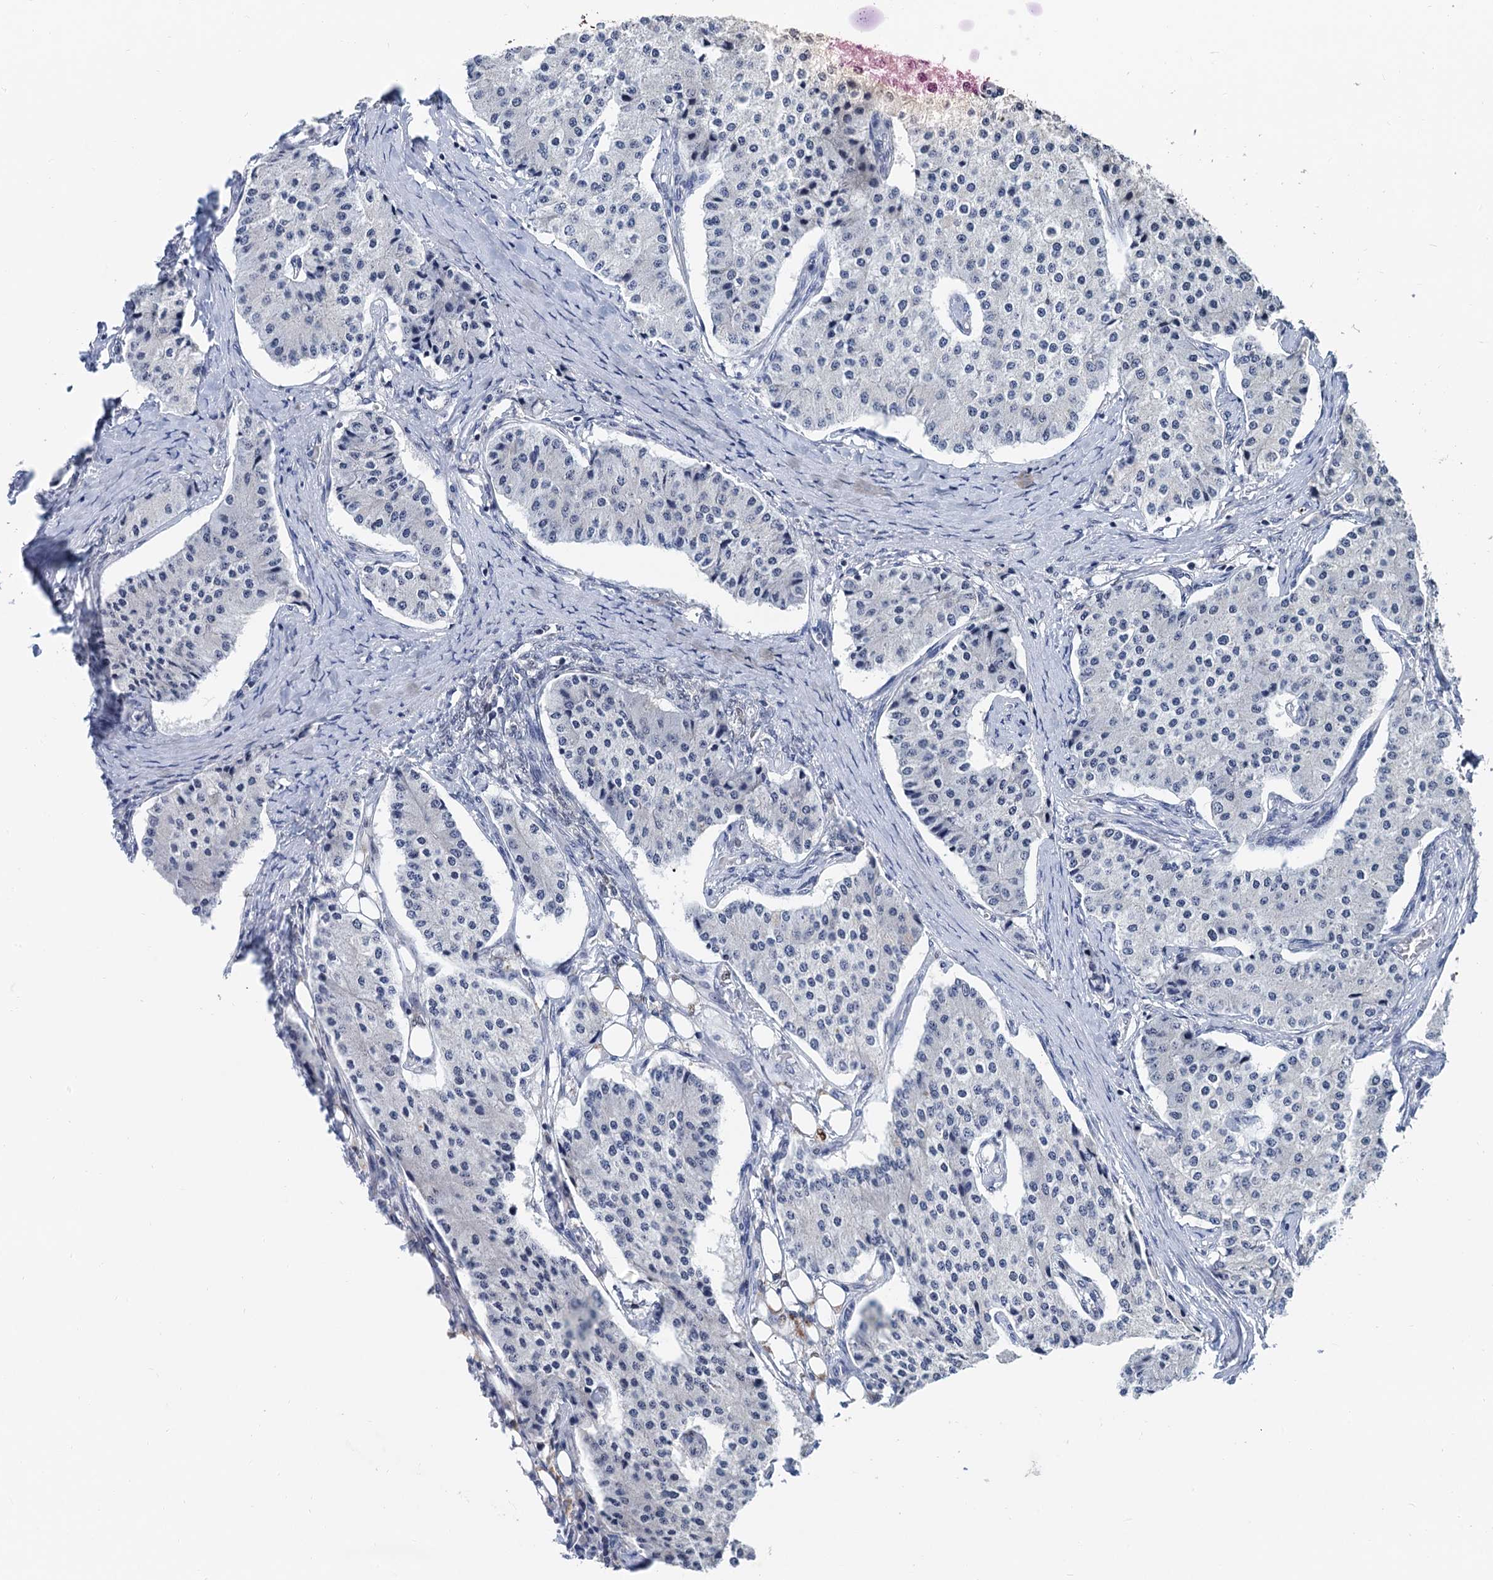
{"staining": {"intensity": "negative", "quantity": "none", "location": "none"}, "tissue": "carcinoid", "cell_type": "Tumor cells", "image_type": "cancer", "snomed": [{"axis": "morphology", "description": "Carcinoid, malignant, NOS"}, {"axis": "topography", "description": "Colon"}], "caption": "An IHC photomicrograph of carcinoid (malignant) is shown. There is no staining in tumor cells of carcinoid (malignant).", "gene": "TSEN34", "patient": {"sex": "female", "age": 52}}